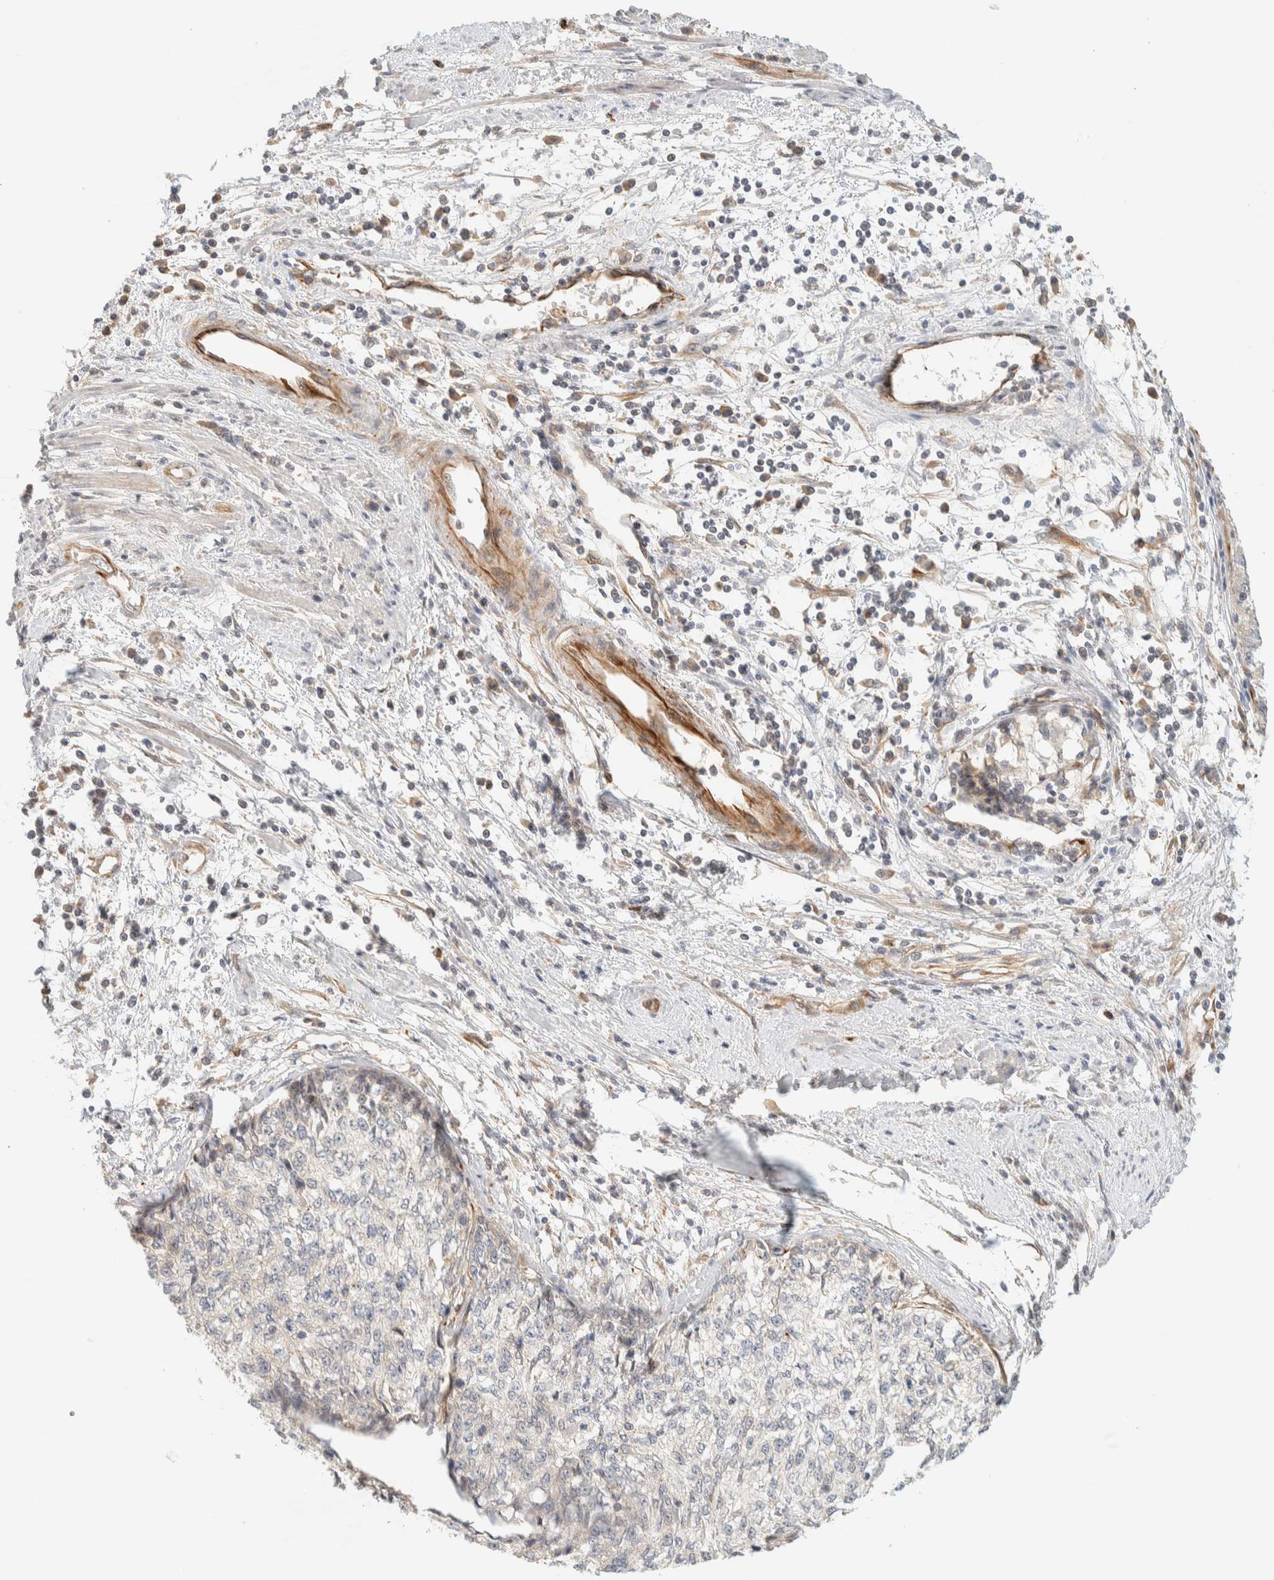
{"staining": {"intensity": "negative", "quantity": "none", "location": "none"}, "tissue": "cervical cancer", "cell_type": "Tumor cells", "image_type": "cancer", "snomed": [{"axis": "morphology", "description": "Squamous cell carcinoma, NOS"}, {"axis": "topography", "description": "Cervix"}], "caption": "Image shows no significant protein expression in tumor cells of cervical cancer.", "gene": "FAT1", "patient": {"sex": "female", "age": 57}}